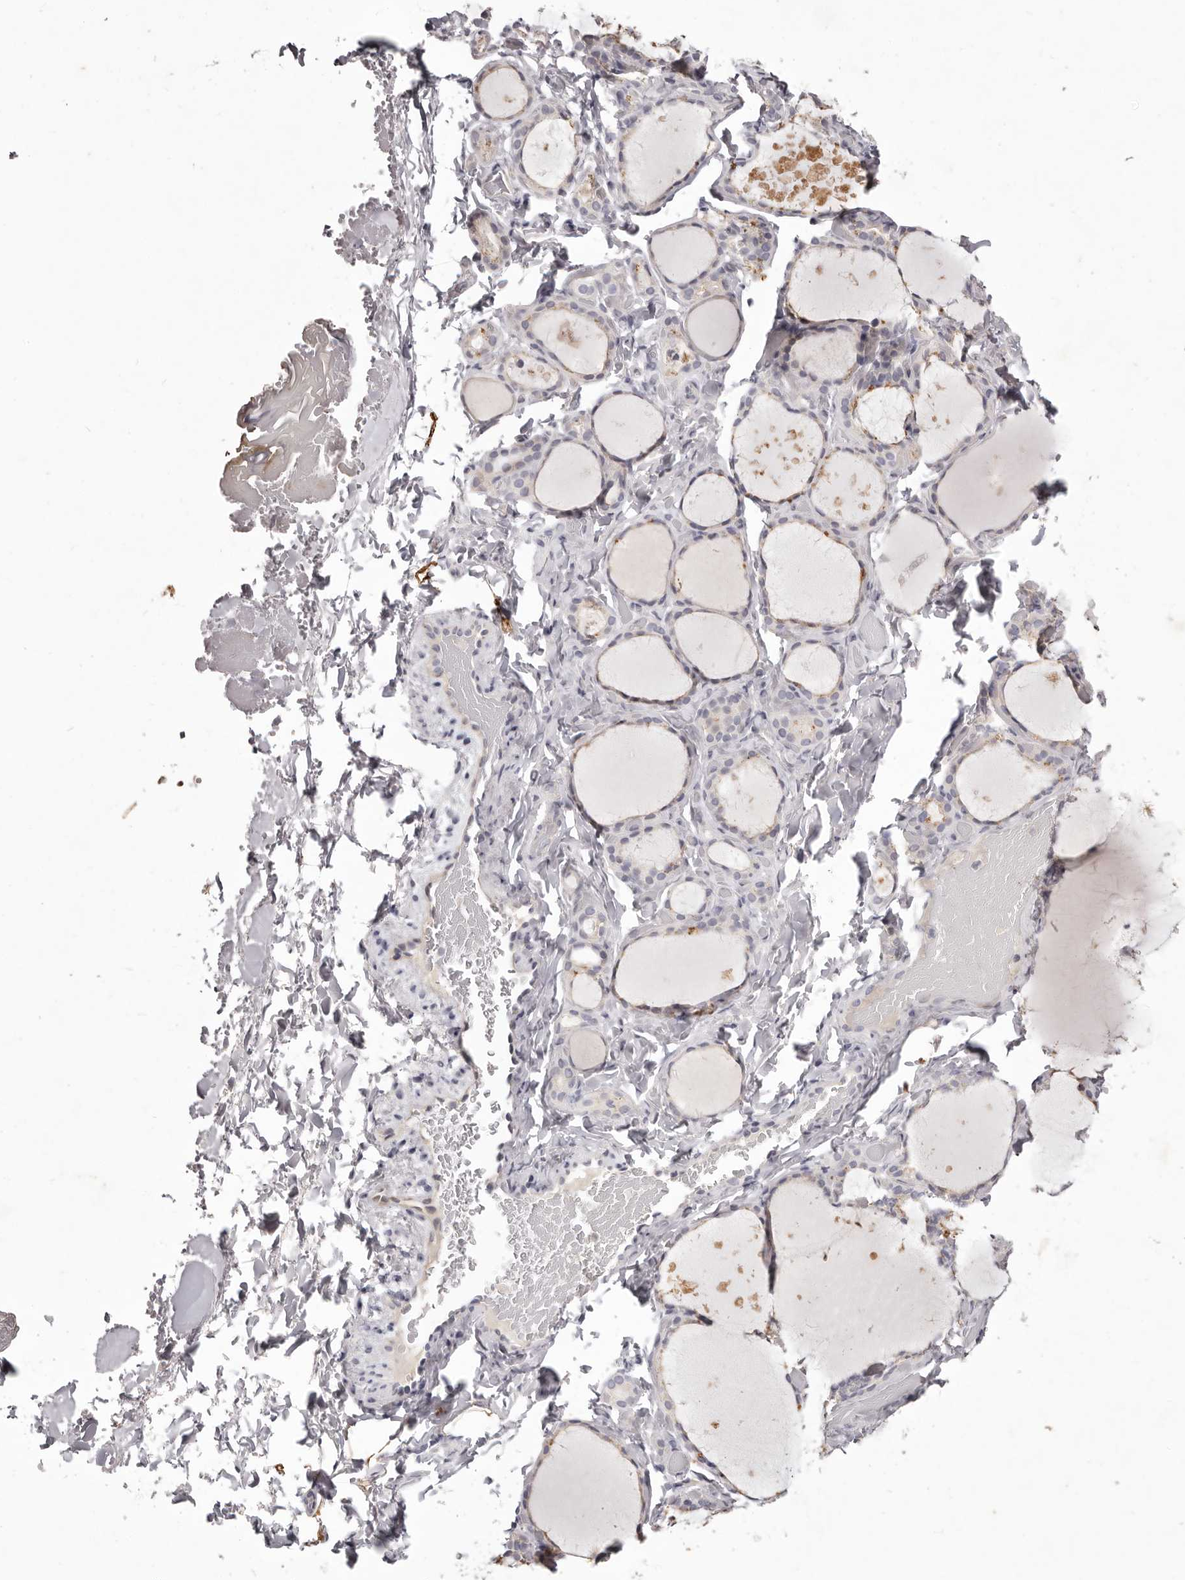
{"staining": {"intensity": "weak", "quantity": "<25%", "location": "cytoplasmic/membranous"}, "tissue": "thyroid gland", "cell_type": "Glandular cells", "image_type": "normal", "snomed": [{"axis": "morphology", "description": "Normal tissue, NOS"}, {"axis": "topography", "description": "Thyroid gland"}], "caption": "Immunohistochemical staining of unremarkable human thyroid gland displays no significant staining in glandular cells. The staining is performed using DAB brown chromogen with nuclei counter-stained in using hematoxylin.", "gene": "GARNL3", "patient": {"sex": "female", "age": 44}}